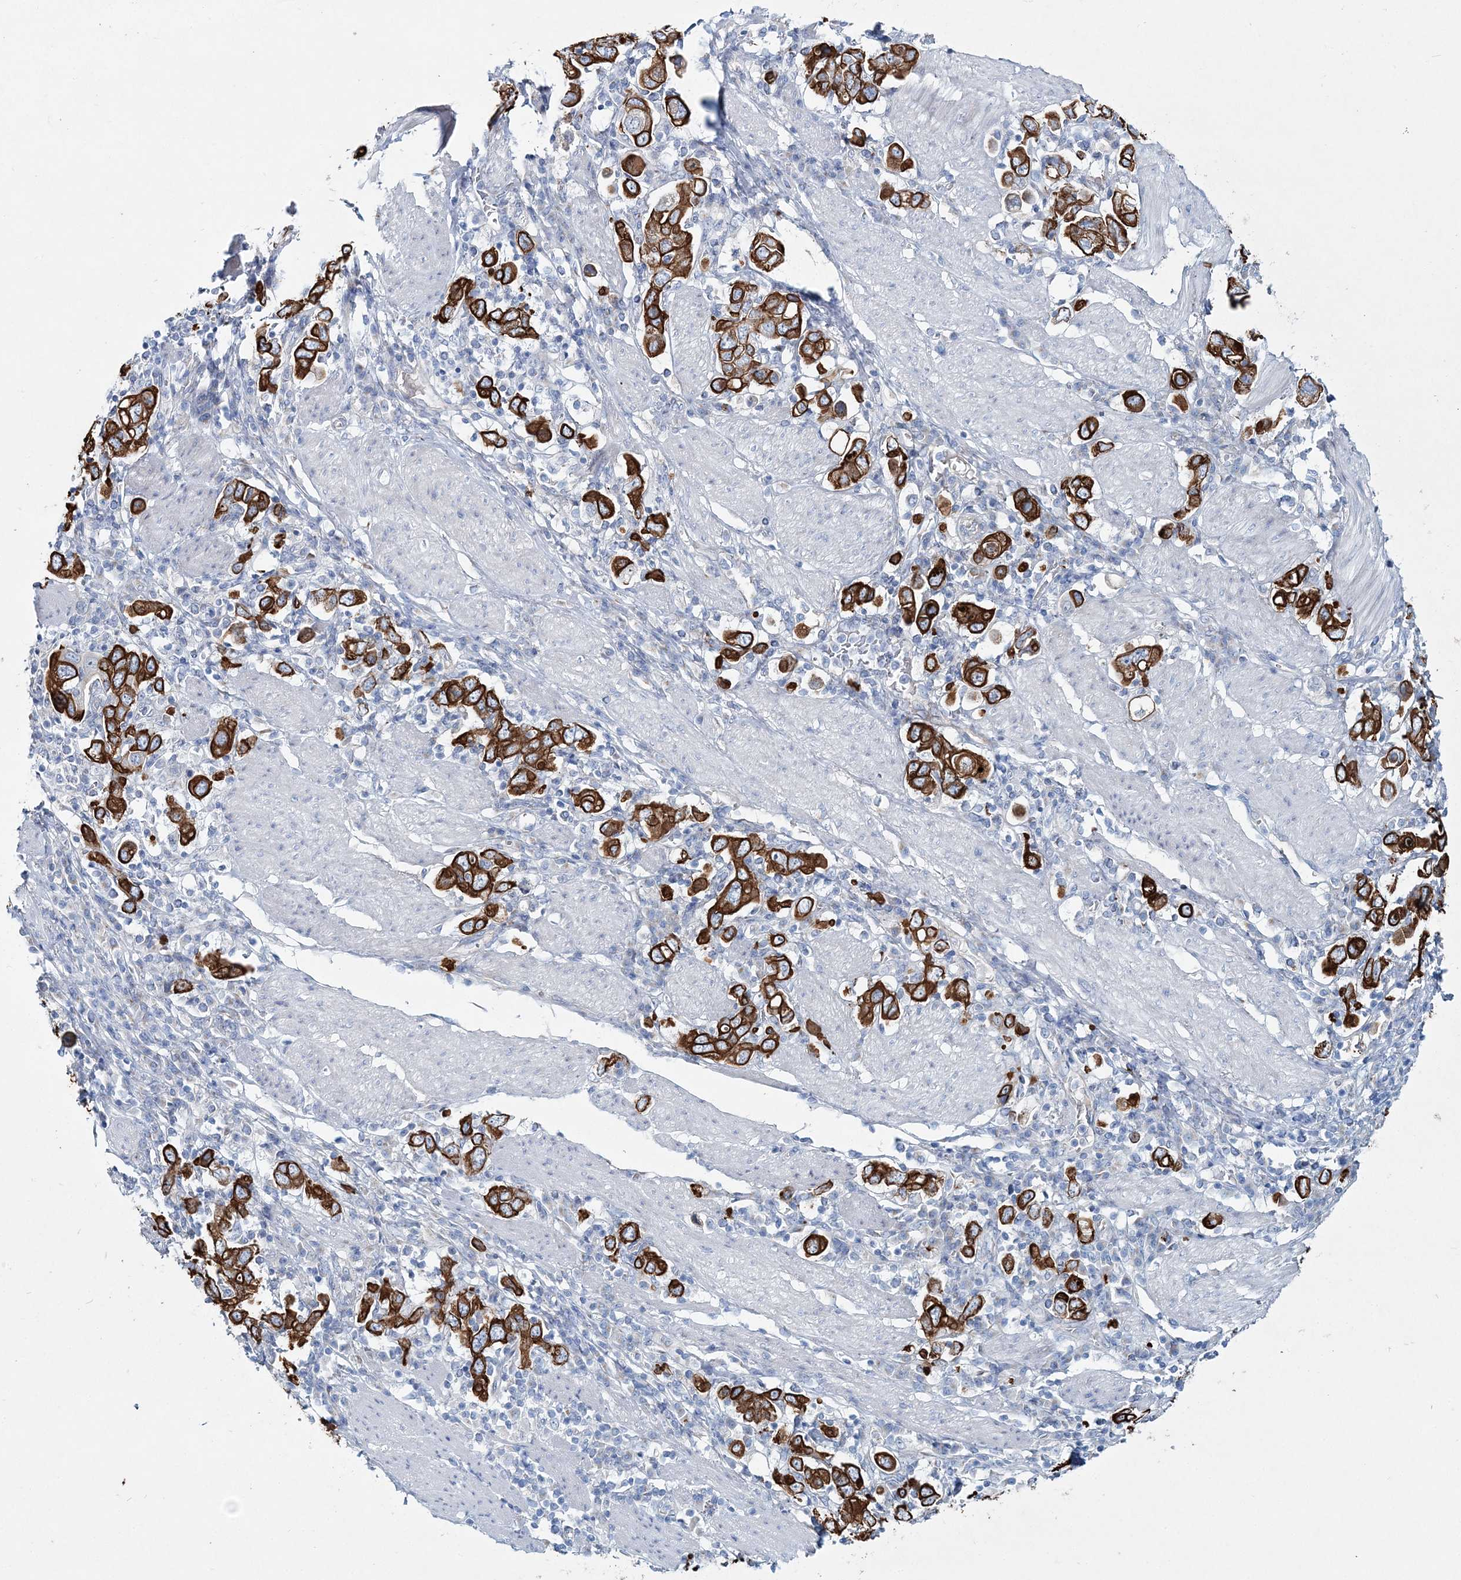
{"staining": {"intensity": "strong", "quantity": ">75%", "location": "cytoplasmic/membranous"}, "tissue": "stomach cancer", "cell_type": "Tumor cells", "image_type": "cancer", "snomed": [{"axis": "morphology", "description": "Adenocarcinoma, NOS"}, {"axis": "topography", "description": "Stomach, upper"}], "caption": "Protein analysis of adenocarcinoma (stomach) tissue reveals strong cytoplasmic/membranous staining in about >75% of tumor cells.", "gene": "ADGRL1", "patient": {"sex": "male", "age": 62}}